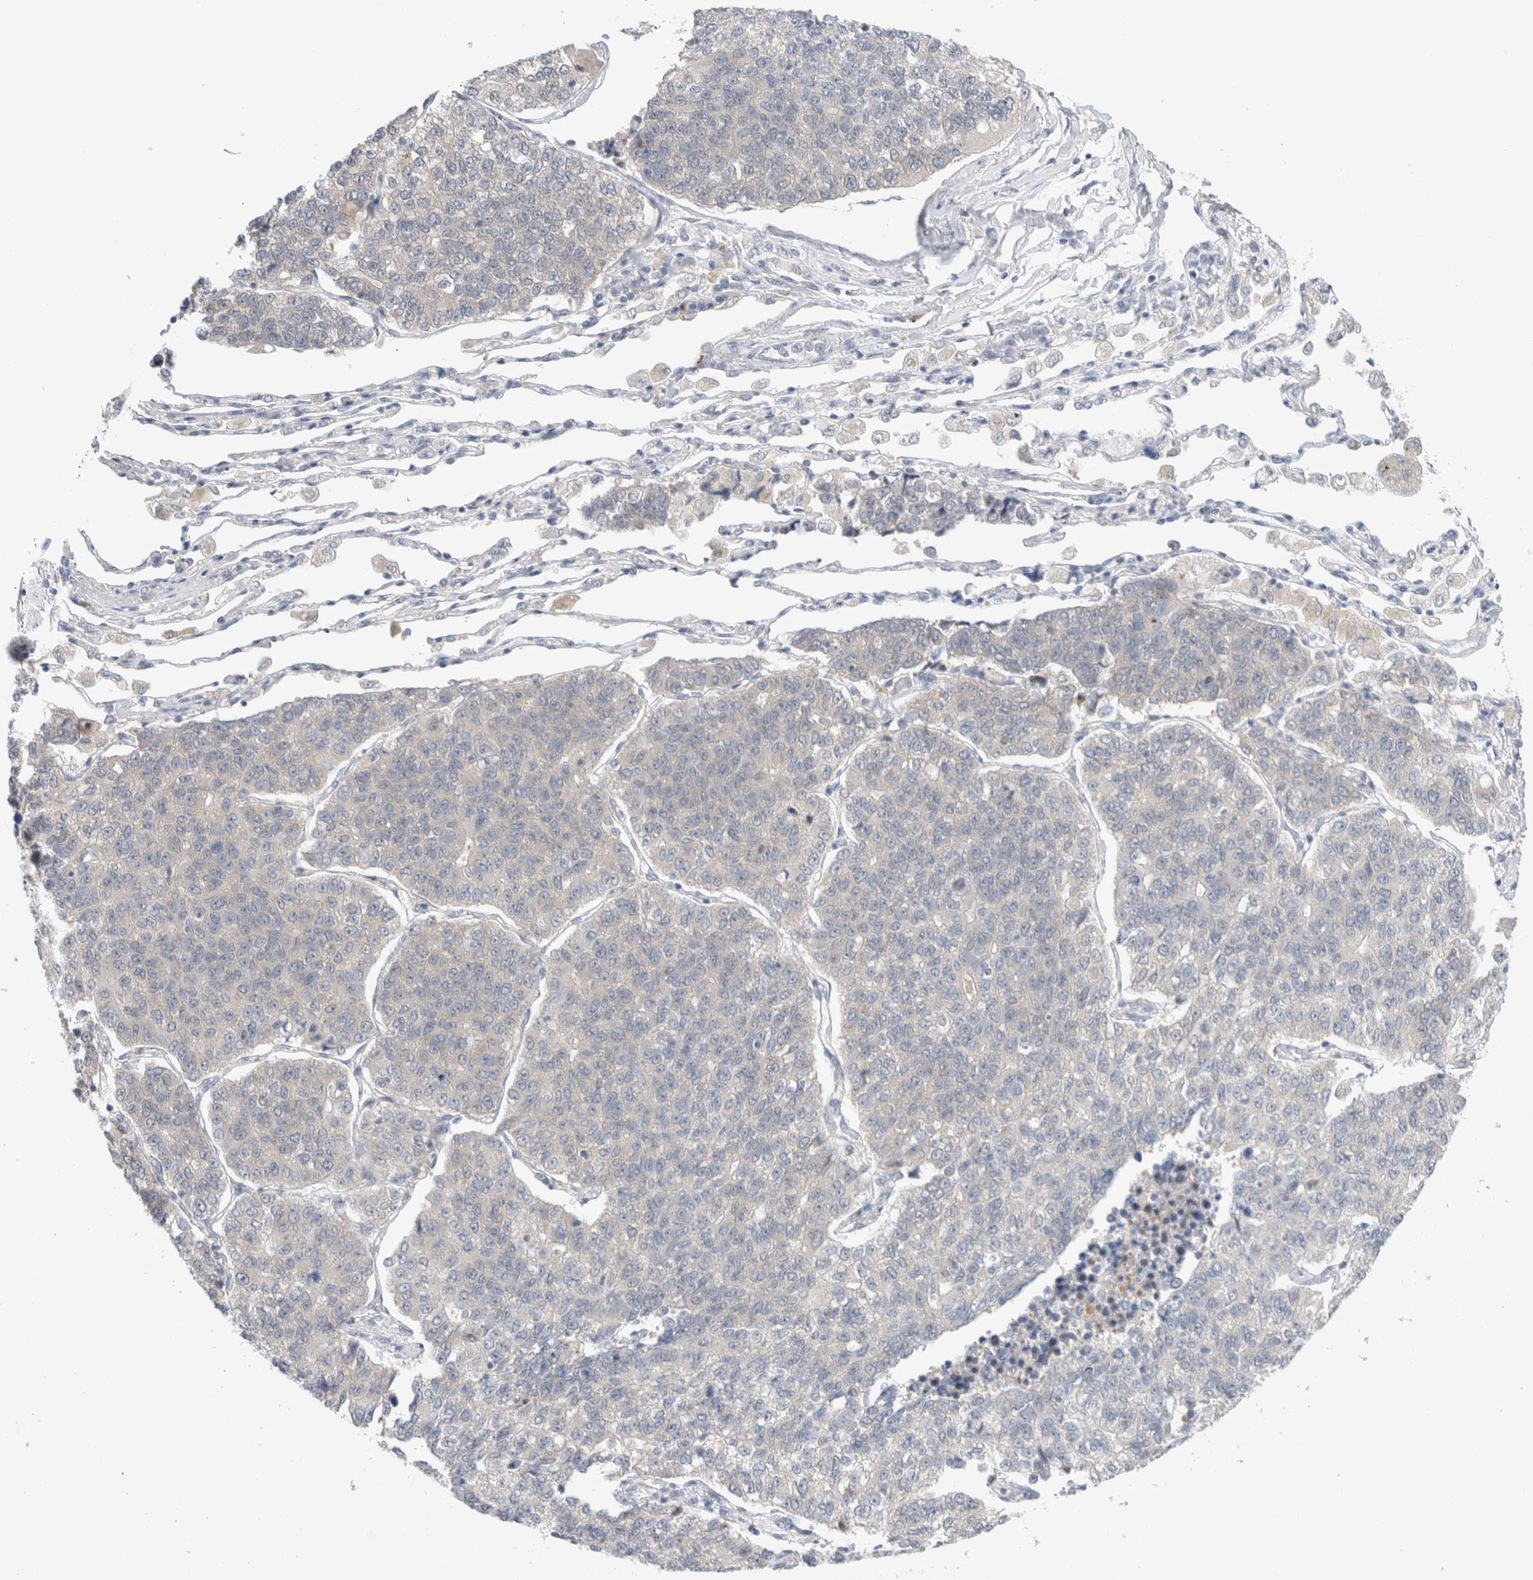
{"staining": {"intensity": "negative", "quantity": "none", "location": "none"}, "tissue": "lung cancer", "cell_type": "Tumor cells", "image_type": "cancer", "snomed": [{"axis": "morphology", "description": "Adenocarcinoma, NOS"}, {"axis": "topography", "description": "Lung"}], "caption": "Tumor cells show no significant staining in adenocarcinoma (lung).", "gene": "NDOR1", "patient": {"sex": "male", "age": 49}}